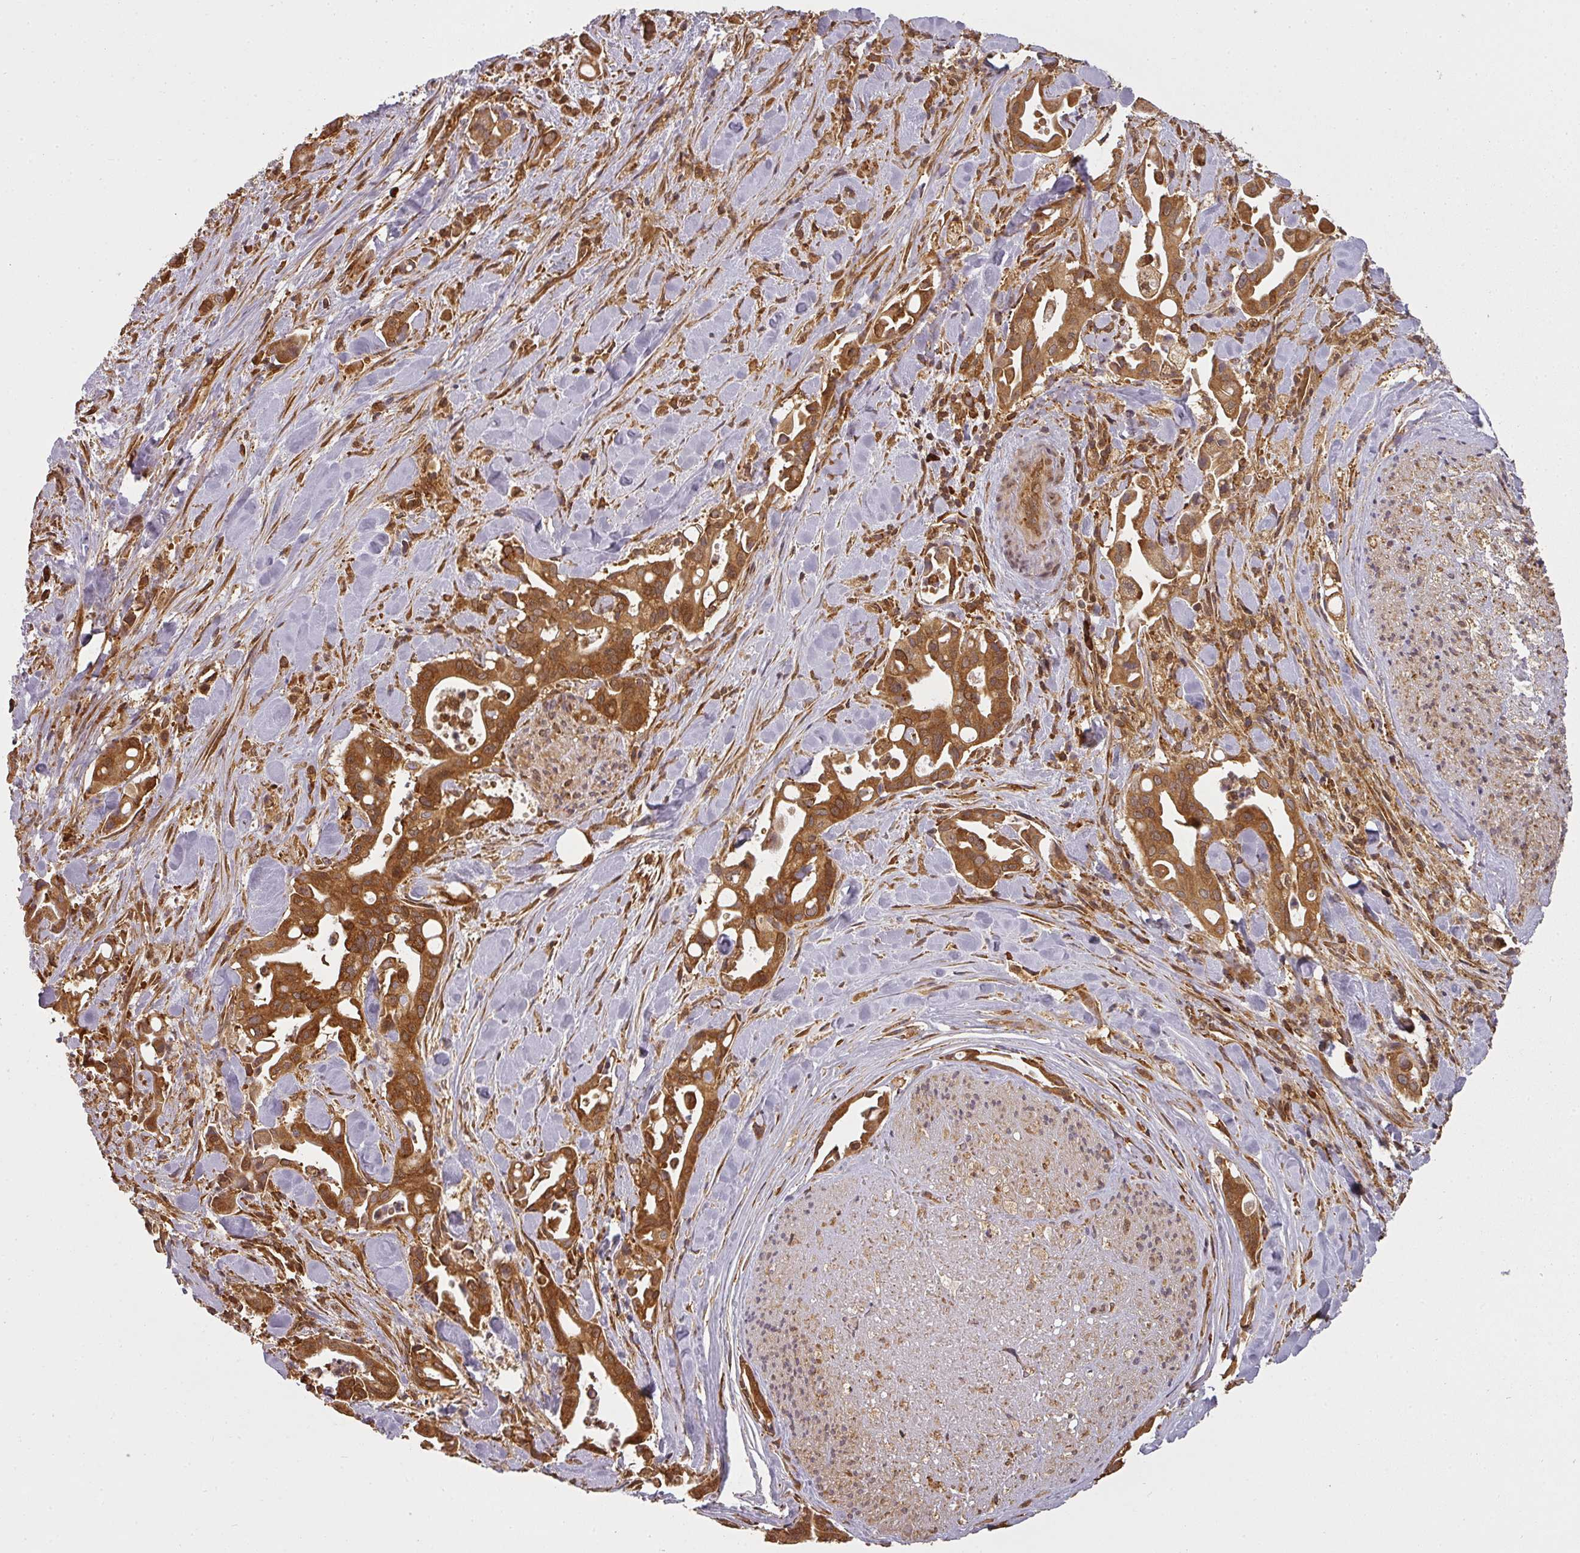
{"staining": {"intensity": "strong", "quantity": ">75%", "location": "cytoplasmic/membranous"}, "tissue": "liver cancer", "cell_type": "Tumor cells", "image_type": "cancer", "snomed": [{"axis": "morphology", "description": "Cholangiocarcinoma"}, {"axis": "topography", "description": "Liver"}], "caption": "Cholangiocarcinoma (liver) was stained to show a protein in brown. There is high levels of strong cytoplasmic/membranous positivity in about >75% of tumor cells.", "gene": "PPP6R3", "patient": {"sex": "female", "age": 68}}